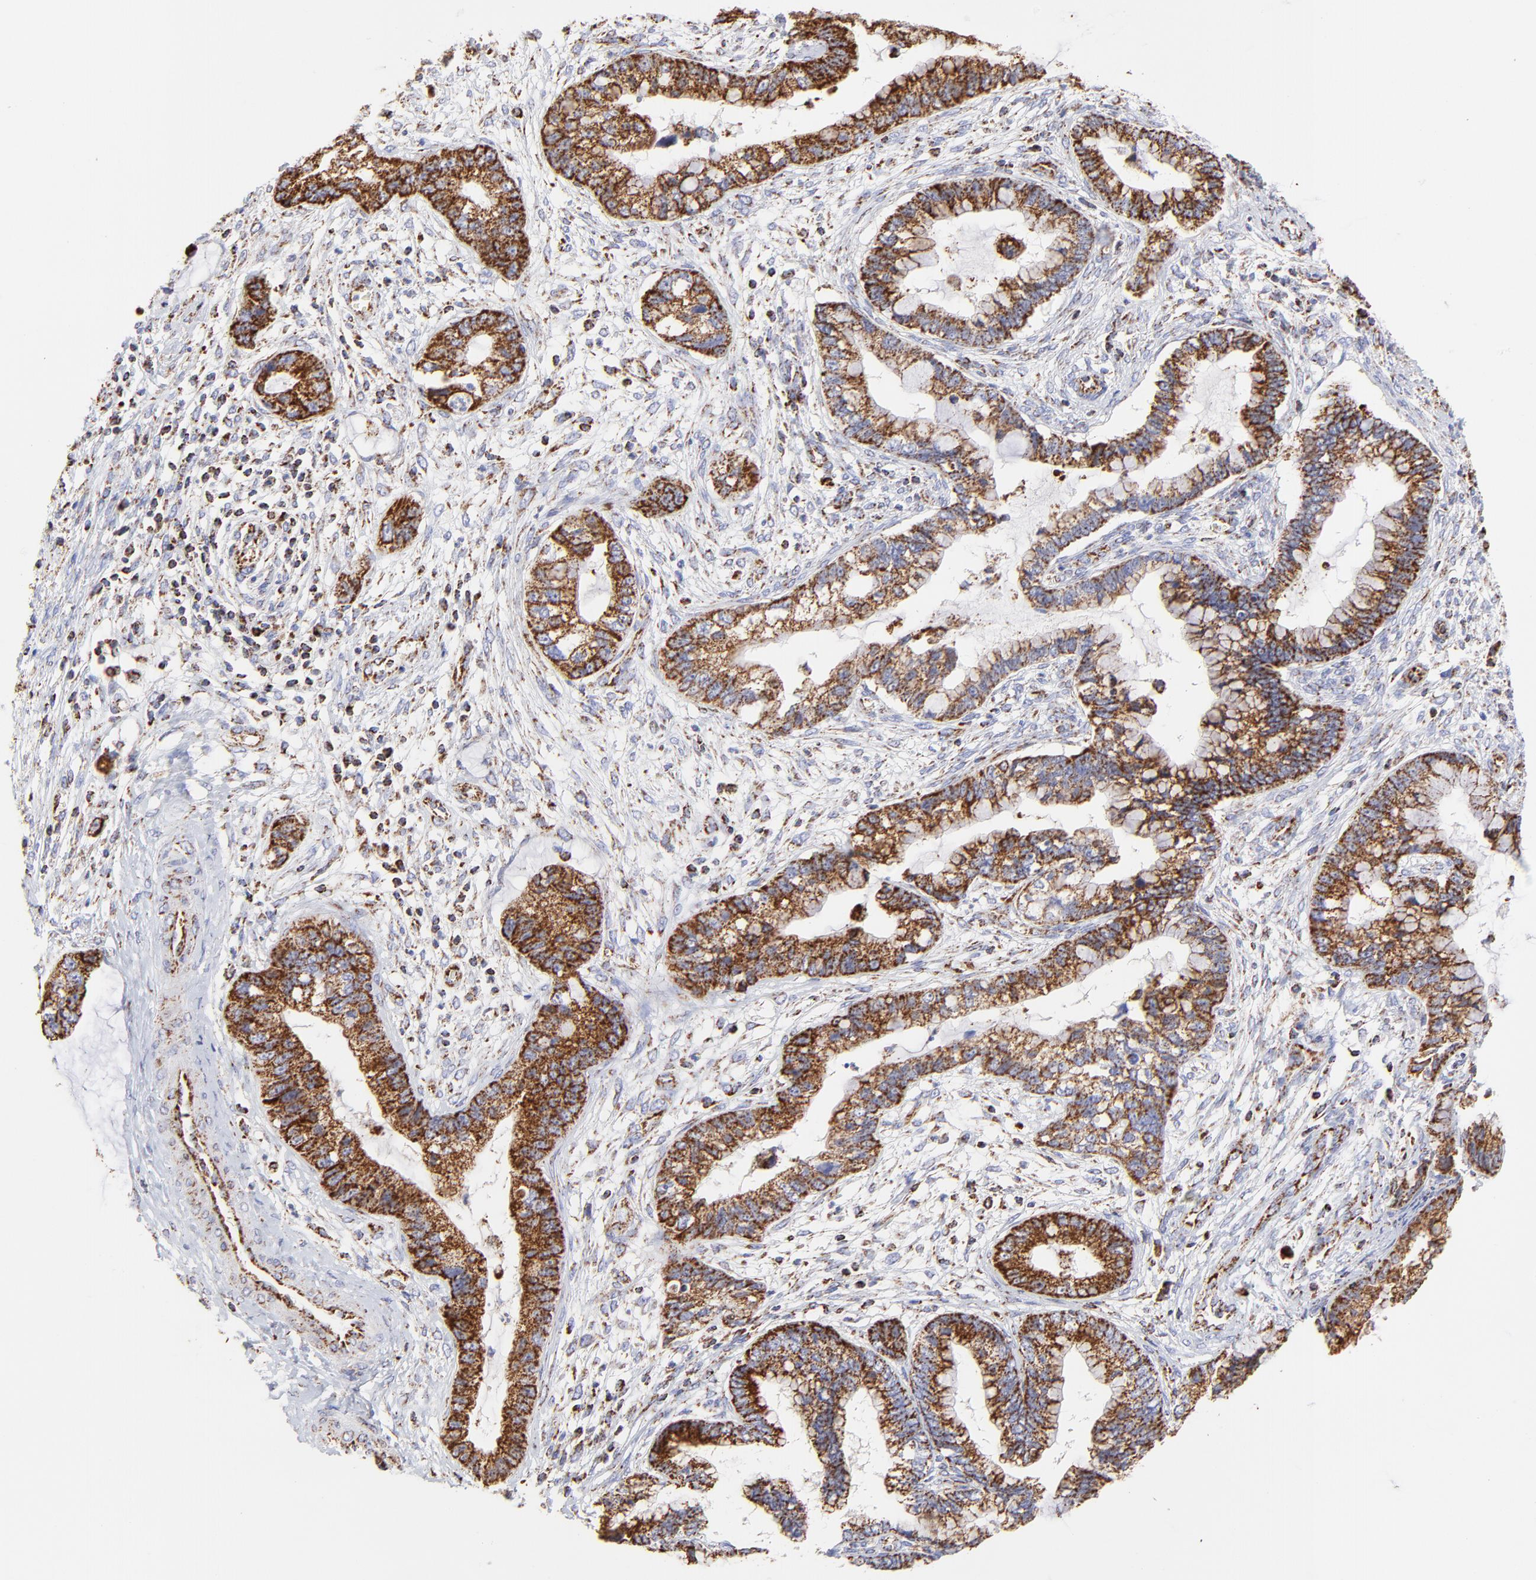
{"staining": {"intensity": "strong", "quantity": ">75%", "location": "cytoplasmic/membranous"}, "tissue": "cervical cancer", "cell_type": "Tumor cells", "image_type": "cancer", "snomed": [{"axis": "morphology", "description": "Adenocarcinoma, NOS"}, {"axis": "topography", "description": "Cervix"}], "caption": "Human cervical cancer stained with a brown dye exhibits strong cytoplasmic/membranous positive staining in approximately >75% of tumor cells.", "gene": "ECH1", "patient": {"sex": "female", "age": 44}}